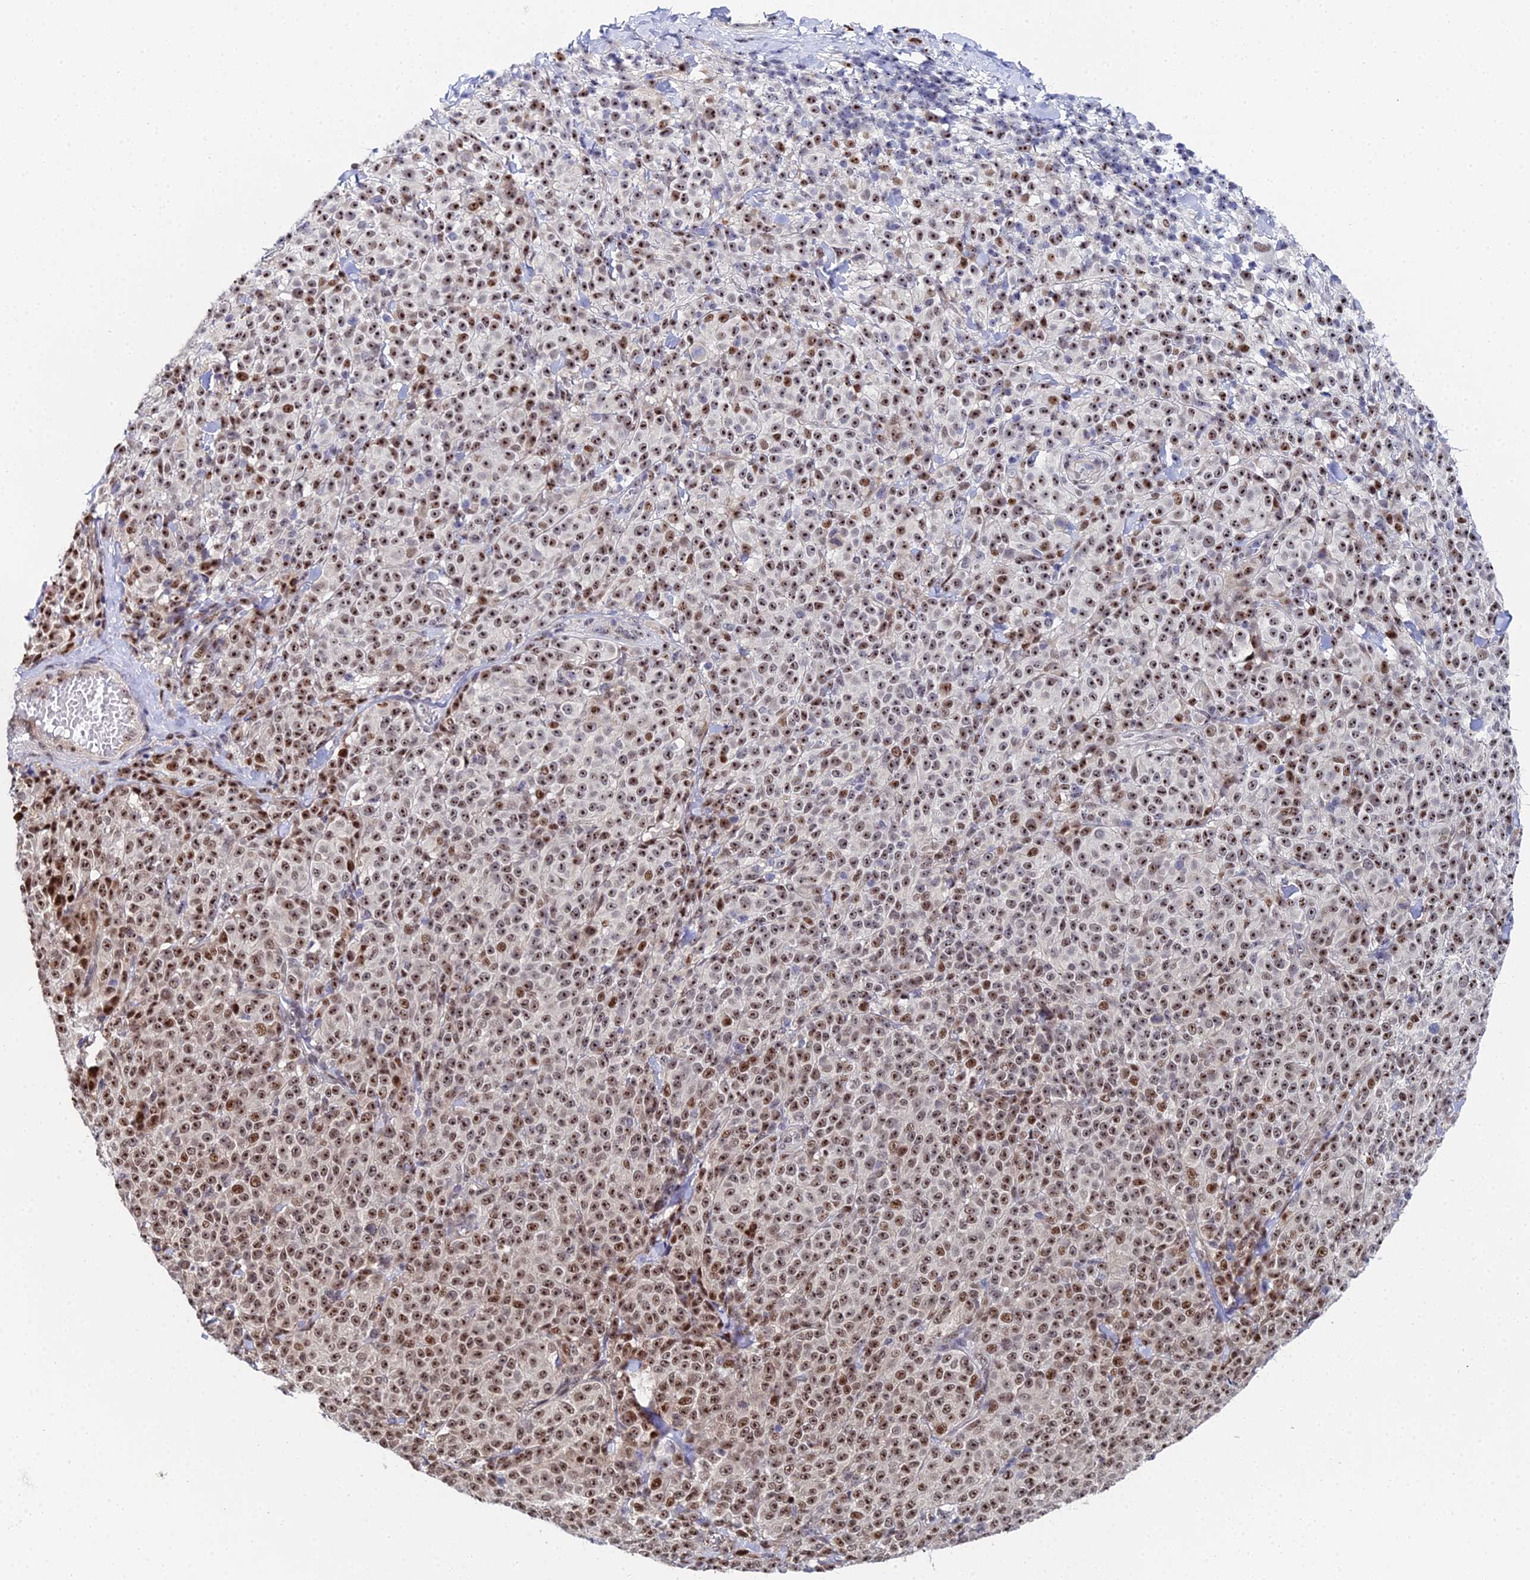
{"staining": {"intensity": "strong", "quantity": ">75%", "location": "nuclear"}, "tissue": "melanoma", "cell_type": "Tumor cells", "image_type": "cancer", "snomed": [{"axis": "morphology", "description": "Normal tissue, NOS"}, {"axis": "morphology", "description": "Malignant melanoma, NOS"}, {"axis": "topography", "description": "Skin"}], "caption": "Tumor cells demonstrate high levels of strong nuclear expression in about >75% of cells in human melanoma.", "gene": "TIFA", "patient": {"sex": "female", "age": 34}}